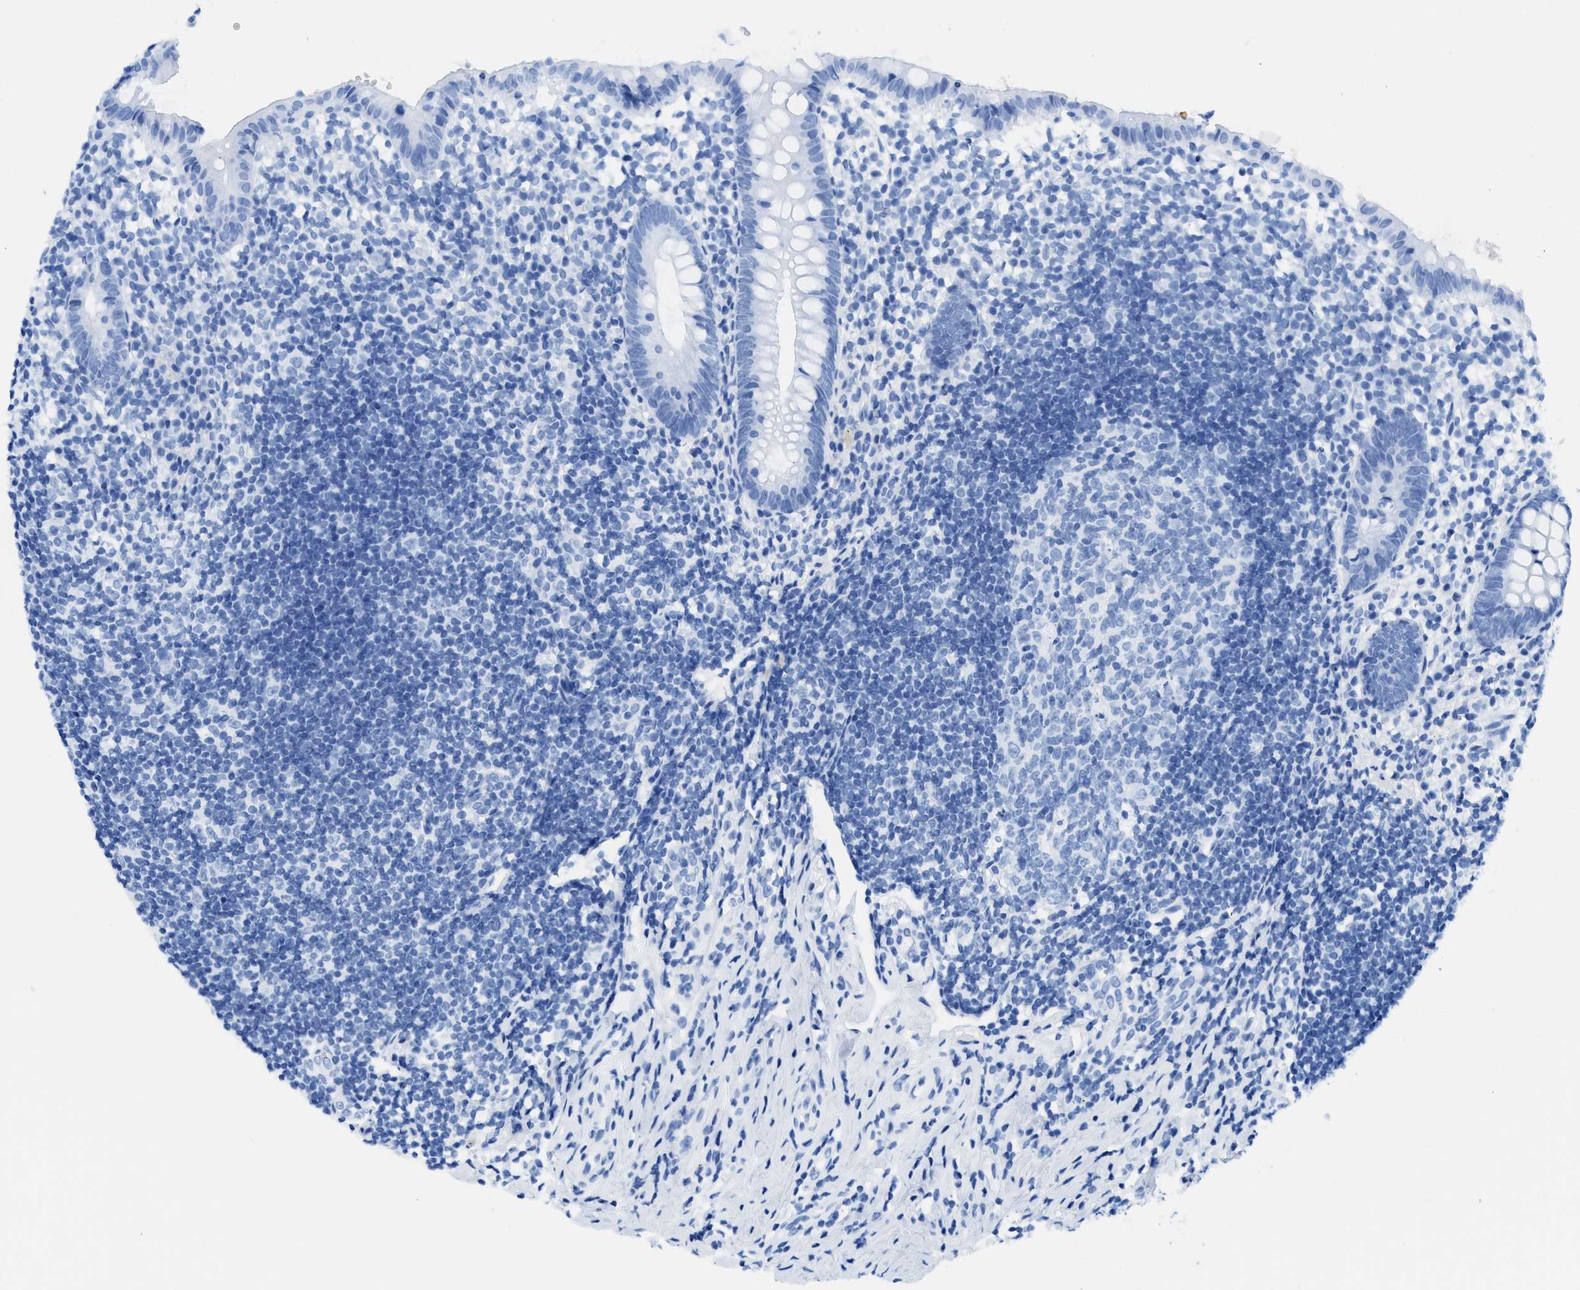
{"staining": {"intensity": "negative", "quantity": "none", "location": "none"}, "tissue": "appendix", "cell_type": "Glandular cells", "image_type": "normal", "snomed": [{"axis": "morphology", "description": "Normal tissue, NOS"}, {"axis": "topography", "description": "Appendix"}], "caption": "IHC micrograph of benign appendix: human appendix stained with DAB displays no significant protein expression in glandular cells.", "gene": "NEB", "patient": {"sex": "female", "age": 20}}